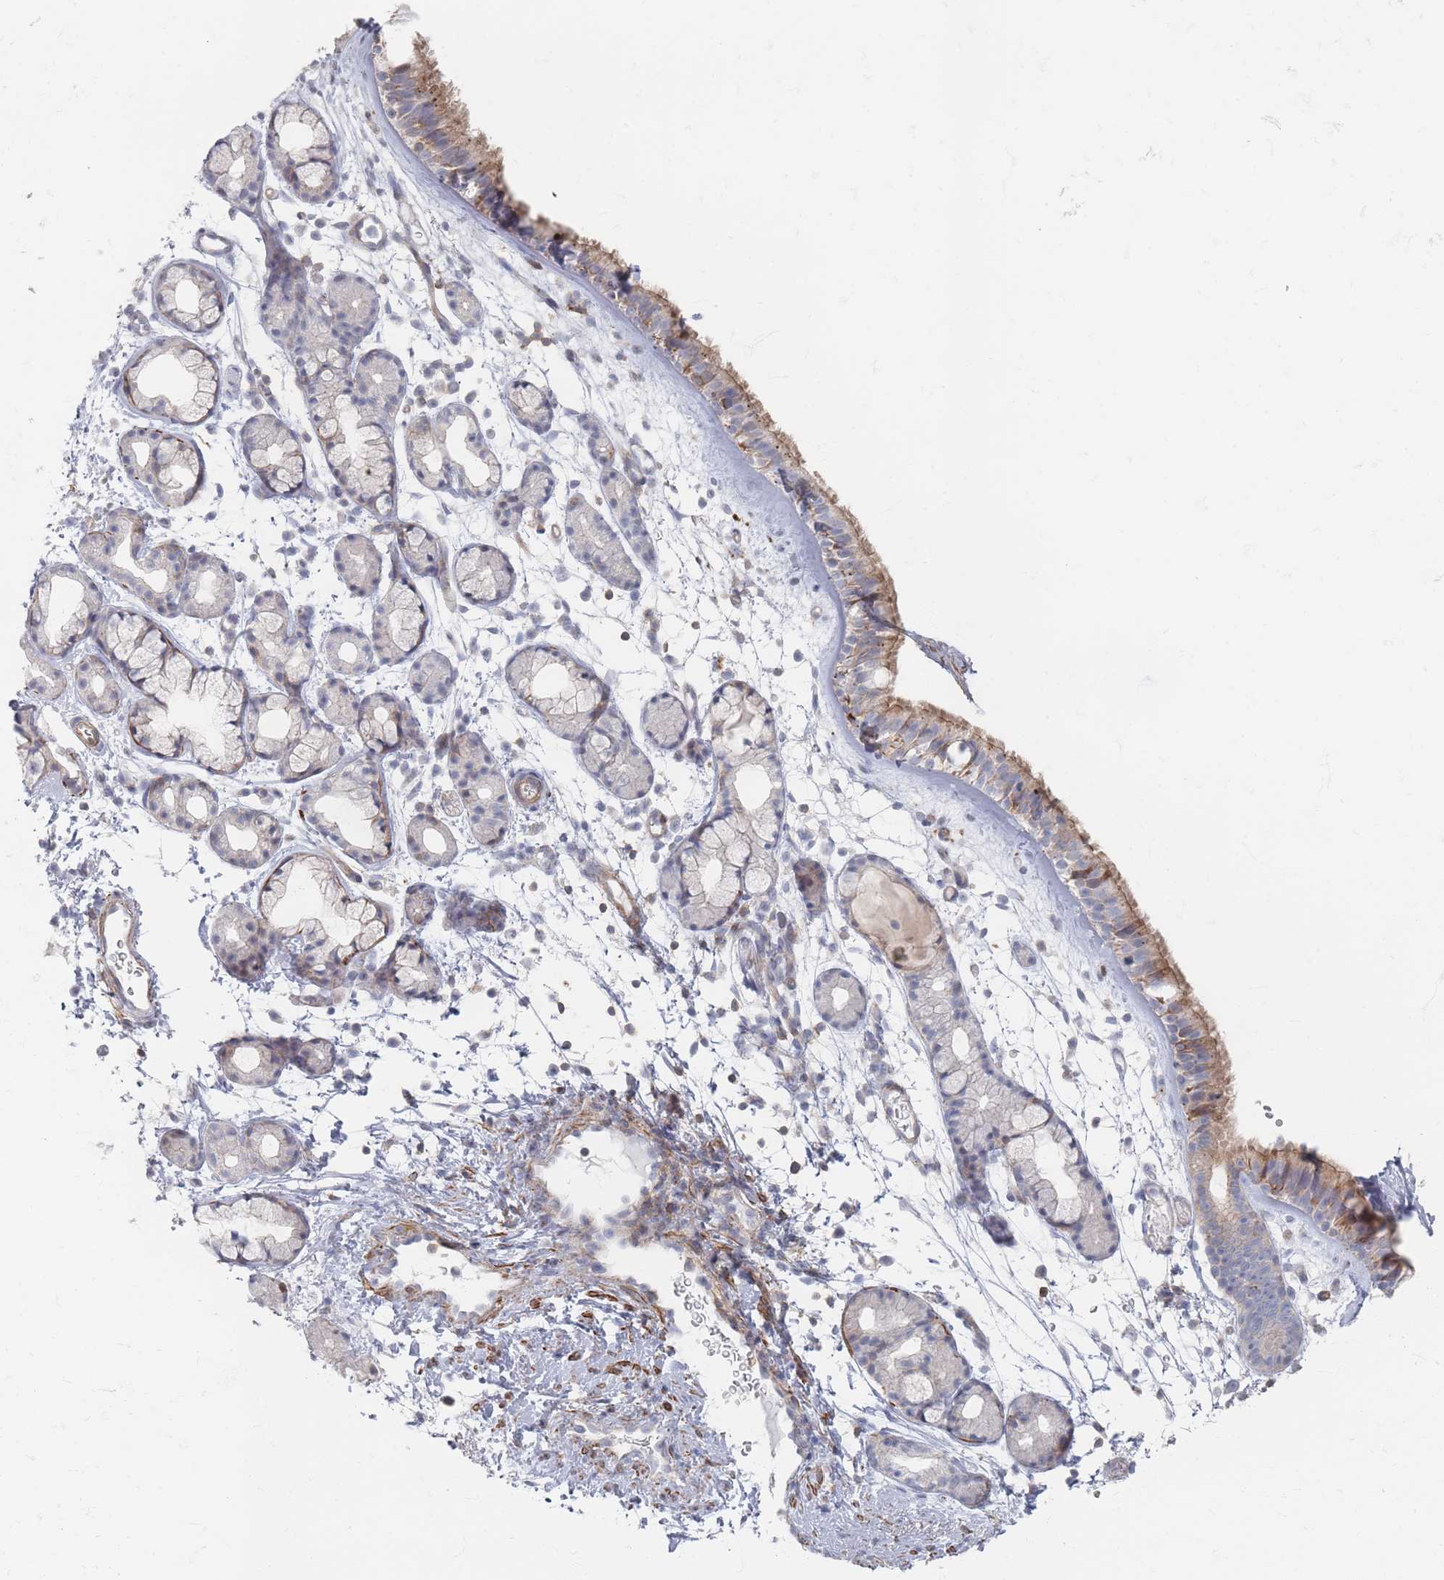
{"staining": {"intensity": "moderate", "quantity": ">75%", "location": "cytoplasmic/membranous"}, "tissue": "nasopharynx", "cell_type": "Respiratory epithelial cells", "image_type": "normal", "snomed": [{"axis": "morphology", "description": "Normal tissue, NOS"}, {"axis": "topography", "description": "Nasopharynx"}], "caption": "An image of nasopharynx stained for a protein exhibits moderate cytoplasmic/membranous brown staining in respiratory epithelial cells. The protein of interest is stained brown, and the nuclei are stained in blue (DAB IHC with brightfield microscopy, high magnification).", "gene": "ZKSCAN7", "patient": {"sex": "female", "age": 81}}